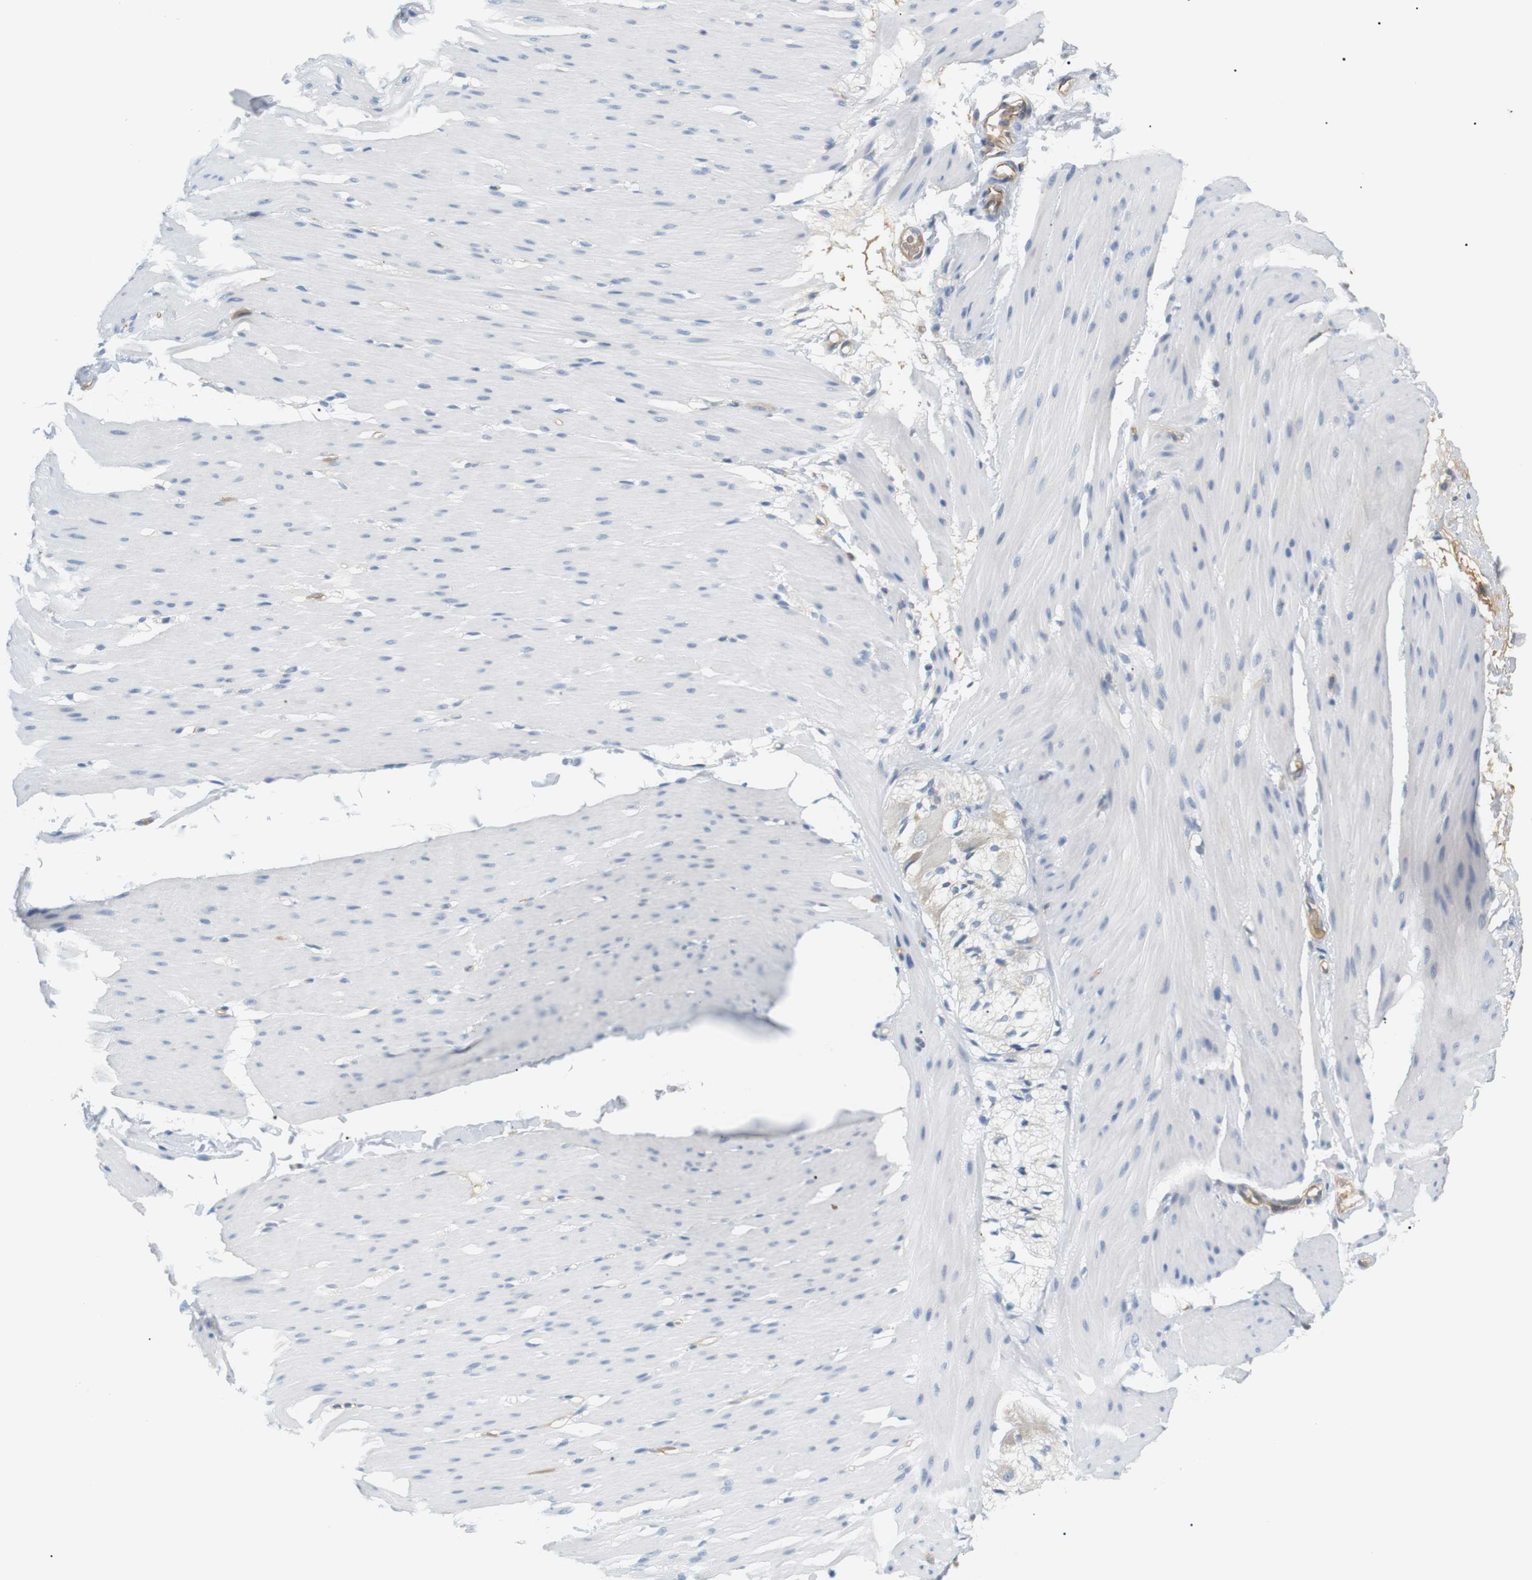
{"staining": {"intensity": "negative", "quantity": "none", "location": "none"}, "tissue": "smooth muscle", "cell_type": "Smooth muscle cells", "image_type": "normal", "snomed": [{"axis": "morphology", "description": "Normal tissue, NOS"}, {"axis": "topography", "description": "Smooth muscle"}, {"axis": "topography", "description": "Colon"}], "caption": "Immunohistochemical staining of unremarkable smooth muscle shows no significant staining in smooth muscle cells. (DAB immunohistochemistry (IHC) with hematoxylin counter stain).", "gene": "ADCY10", "patient": {"sex": "male", "age": 67}}